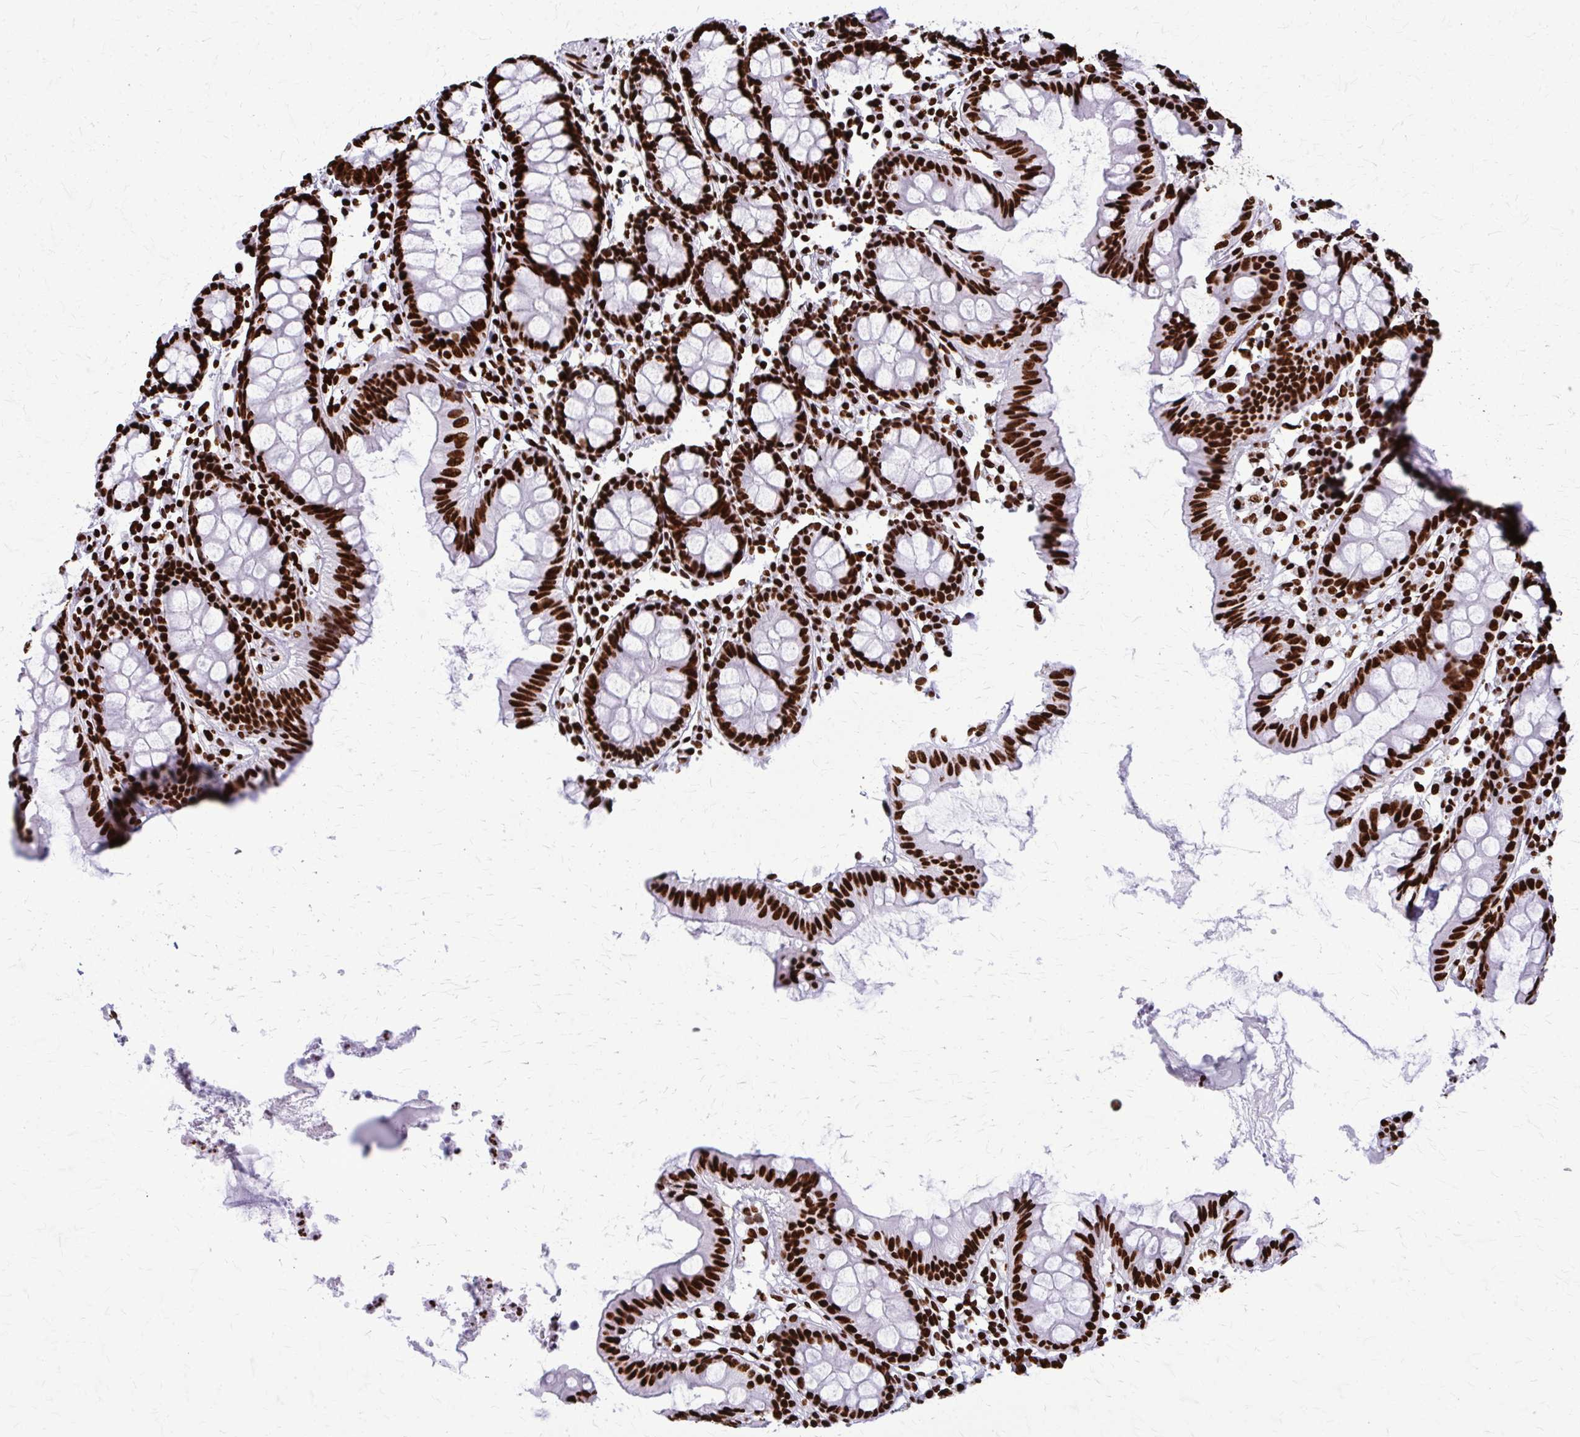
{"staining": {"intensity": "strong", "quantity": ">75%", "location": "nuclear"}, "tissue": "colon", "cell_type": "Glandular cells", "image_type": "normal", "snomed": [{"axis": "morphology", "description": "Normal tissue, NOS"}, {"axis": "topography", "description": "Colon"}], "caption": "Strong nuclear protein expression is appreciated in approximately >75% of glandular cells in colon.", "gene": "SFPQ", "patient": {"sex": "female", "age": 84}}